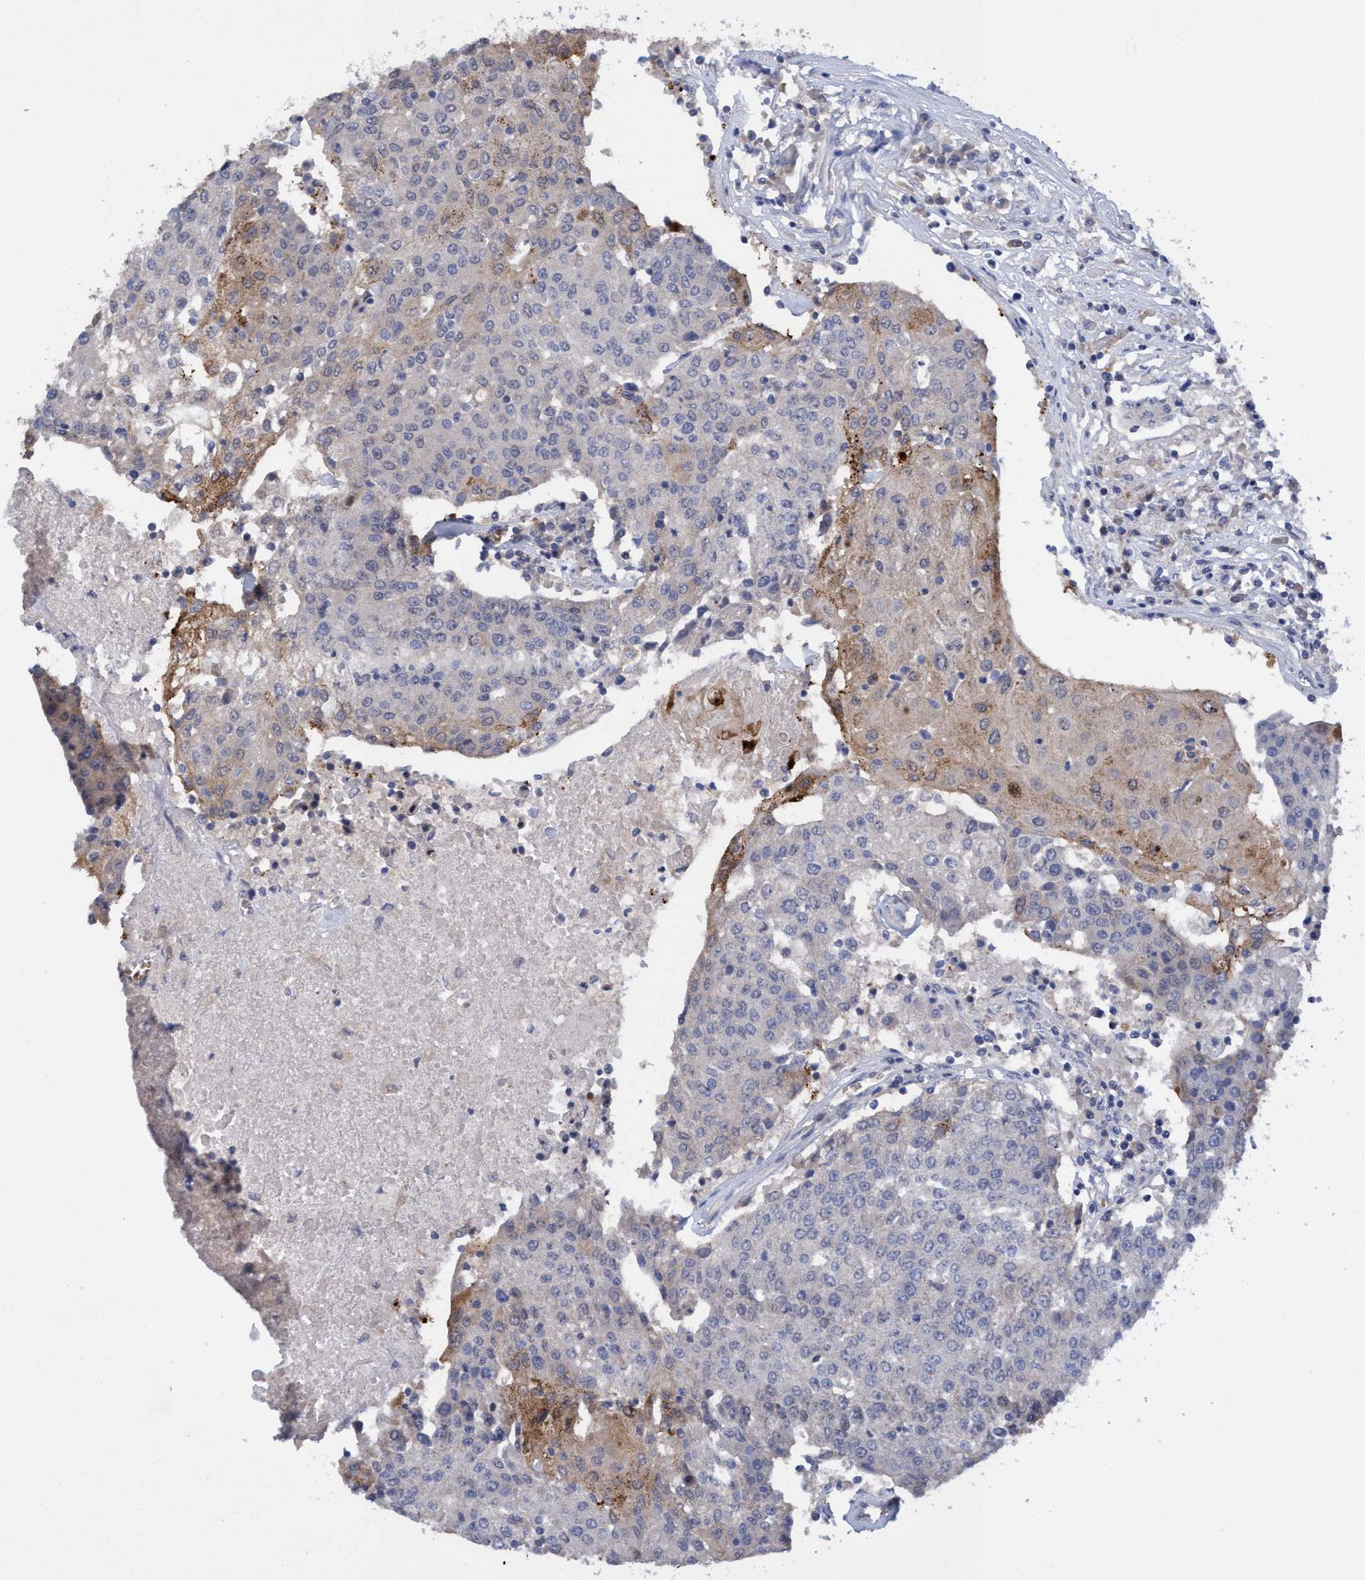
{"staining": {"intensity": "moderate", "quantity": "<25%", "location": "cytoplasmic/membranous"}, "tissue": "urothelial cancer", "cell_type": "Tumor cells", "image_type": "cancer", "snomed": [{"axis": "morphology", "description": "Urothelial carcinoma, High grade"}, {"axis": "topography", "description": "Urinary bladder"}], "caption": "A low amount of moderate cytoplasmic/membranous staining is seen in about <25% of tumor cells in urothelial carcinoma (high-grade) tissue. The staining is performed using DAB brown chromogen to label protein expression. The nuclei are counter-stained blue using hematoxylin.", "gene": "SEMA4D", "patient": {"sex": "female", "age": 85}}